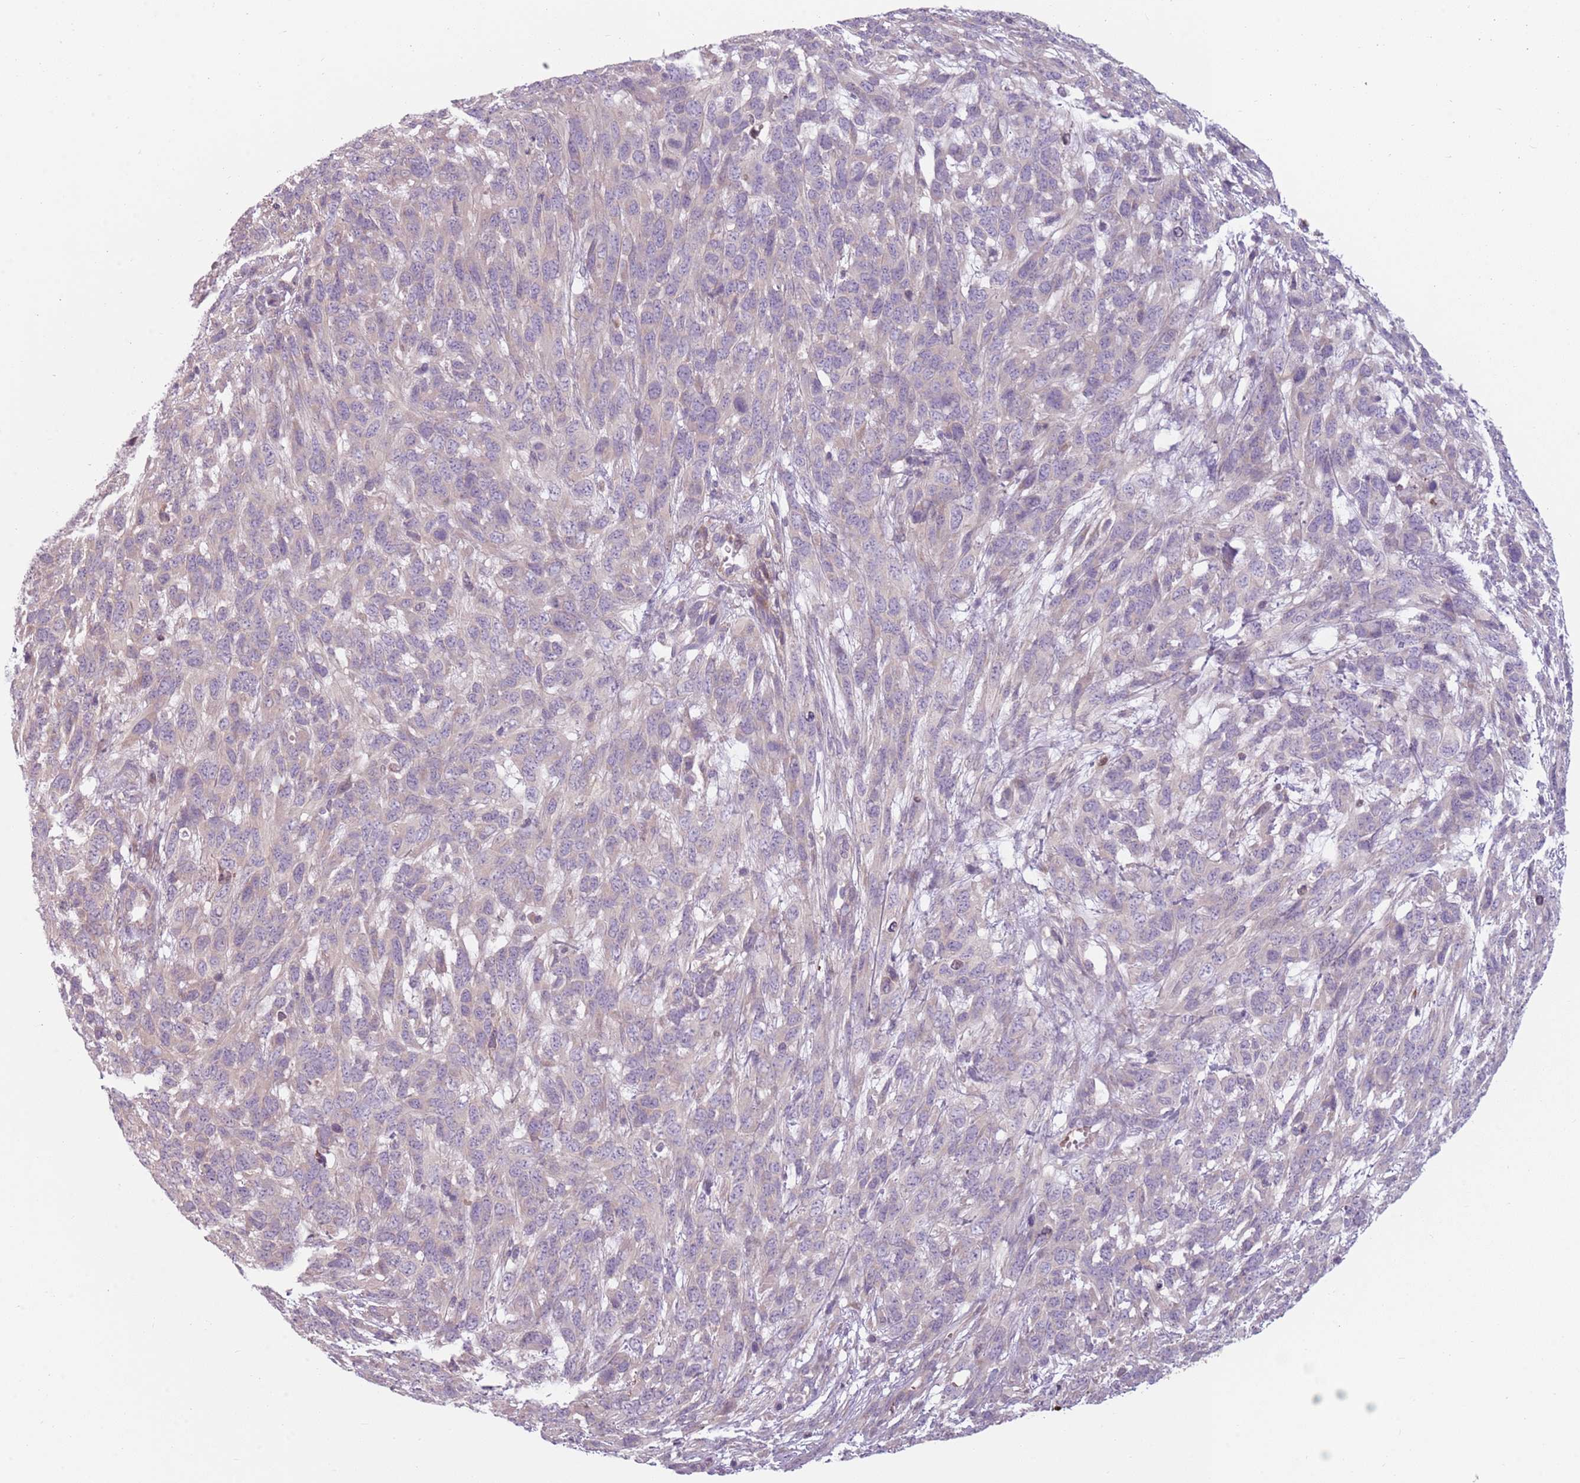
{"staining": {"intensity": "negative", "quantity": "none", "location": "none"}, "tissue": "melanoma", "cell_type": "Tumor cells", "image_type": "cancer", "snomed": [{"axis": "morphology", "description": "Normal morphology"}, {"axis": "morphology", "description": "Malignant melanoma, NOS"}, {"axis": "topography", "description": "Skin"}], "caption": "DAB immunohistochemical staining of melanoma shows no significant staining in tumor cells. (DAB immunohistochemistry visualized using brightfield microscopy, high magnification).", "gene": "SPAG4", "patient": {"sex": "female", "age": 72}}